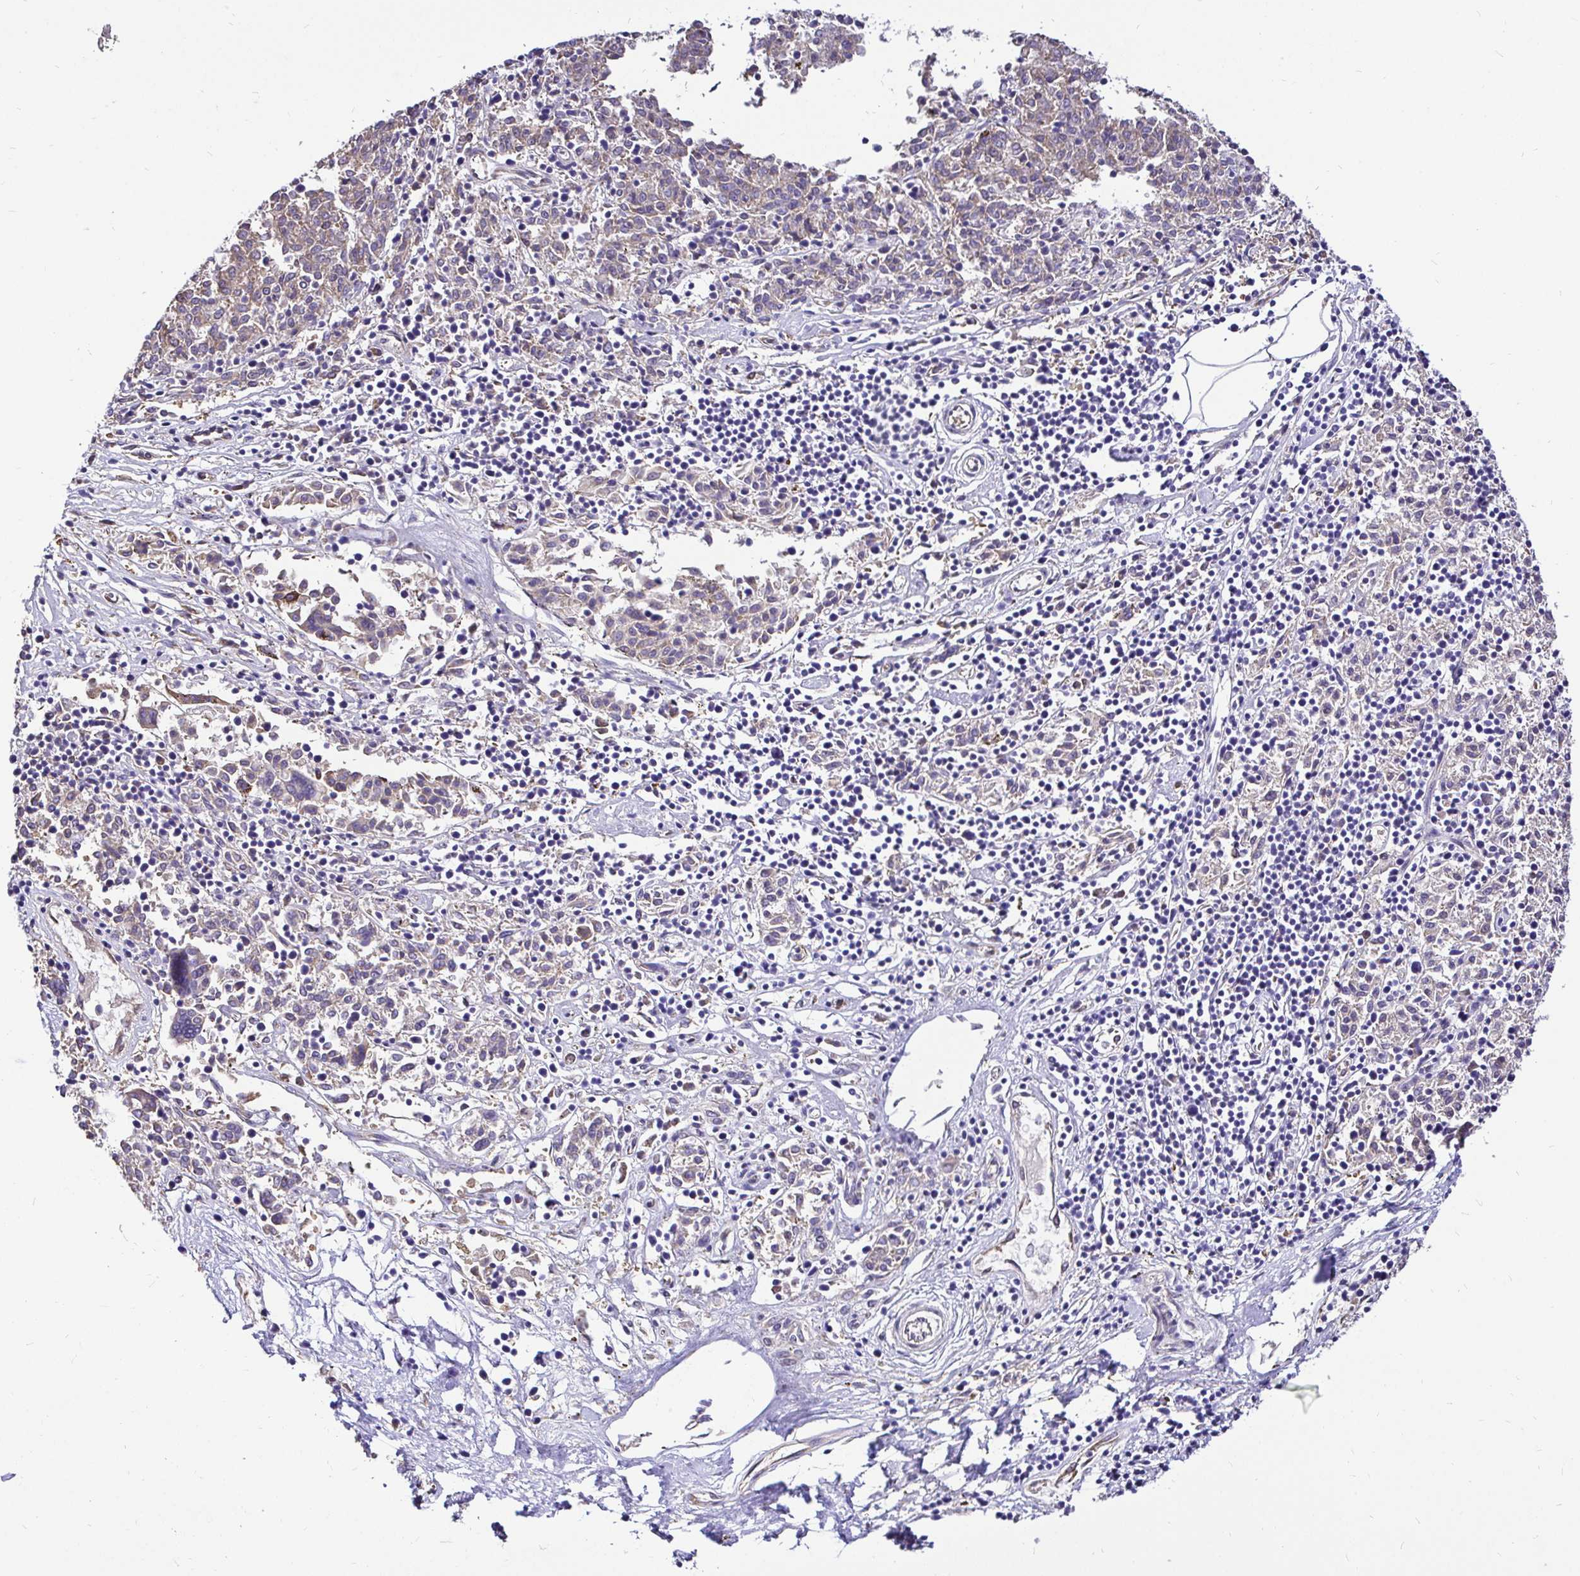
{"staining": {"intensity": "weak", "quantity": "<25%", "location": "cytoplasmic/membranous"}, "tissue": "melanoma", "cell_type": "Tumor cells", "image_type": "cancer", "snomed": [{"axis": "morphology", "description": "Malignant melanoma, NOS"}, {"axis": "topography", "description": "Skin"}], "caption": "Immunohistochemical staining of human malignant melanoma displays no significant staining in tumor cells. (Immunohistochemistry, brightfield microscopy, high magnification).", "gene": "CCDC122", "patient": {"sex": "female", "age": 72}}